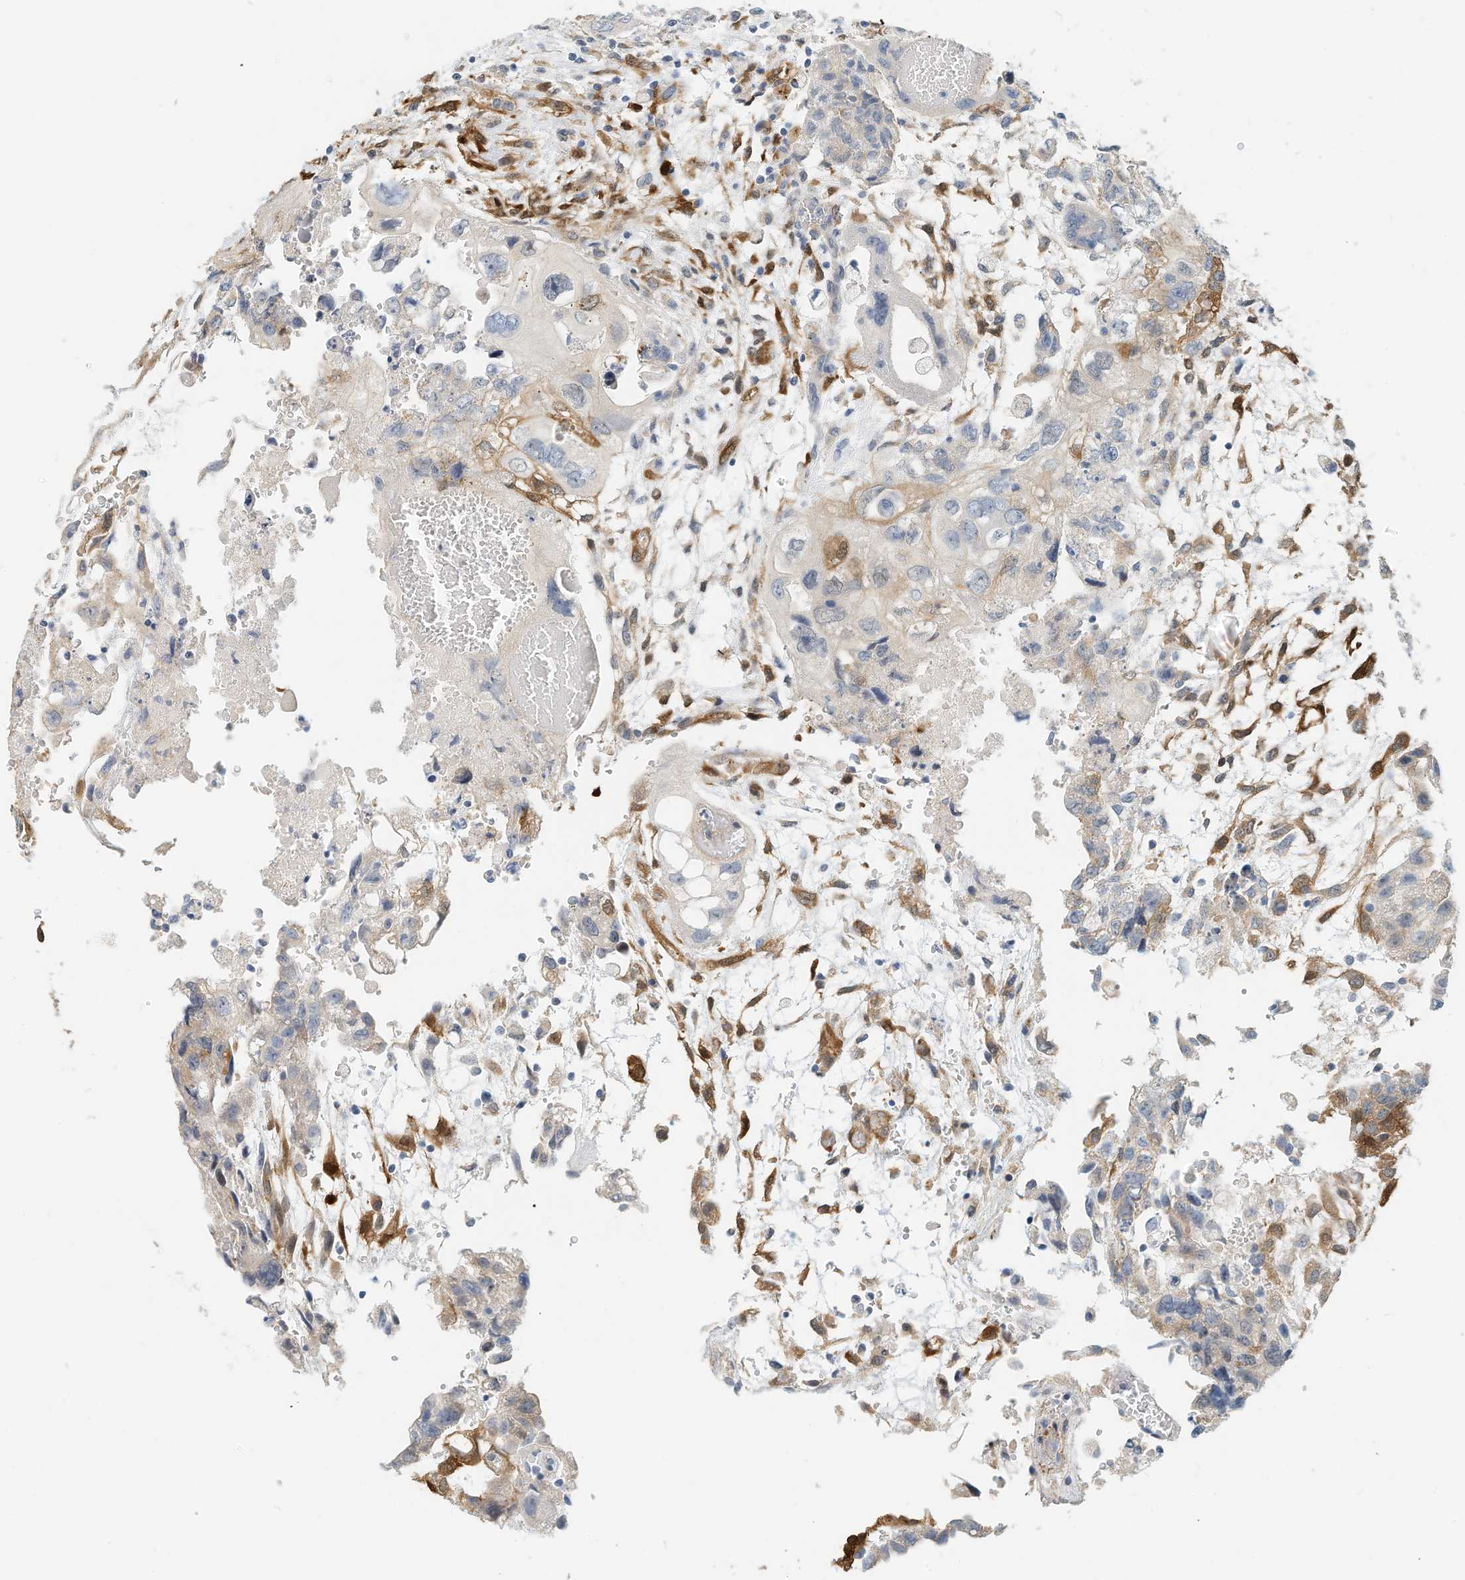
{"staining": {"intensity": "moderate", "quantity": "<25%", "location": "cytoplasmic/membranous"}, "tissue": "testis cancer", "cell_type": "Tumor cells", "image_type": "cancer", "snomed": [{"axis": "morphology", "description": "Carcinoma, Embryonal, NOS"}, {"axis": "topography", "description": "Testis"}], "caption": "Human testis embryonal carcinoma stained for a protein (brown) shows moderate cytoplasmic/membranous positive expression in about <25% of tumor cells.", "gene": "ARHGAP28", "patient": {"sex": "male", "age": 36}}